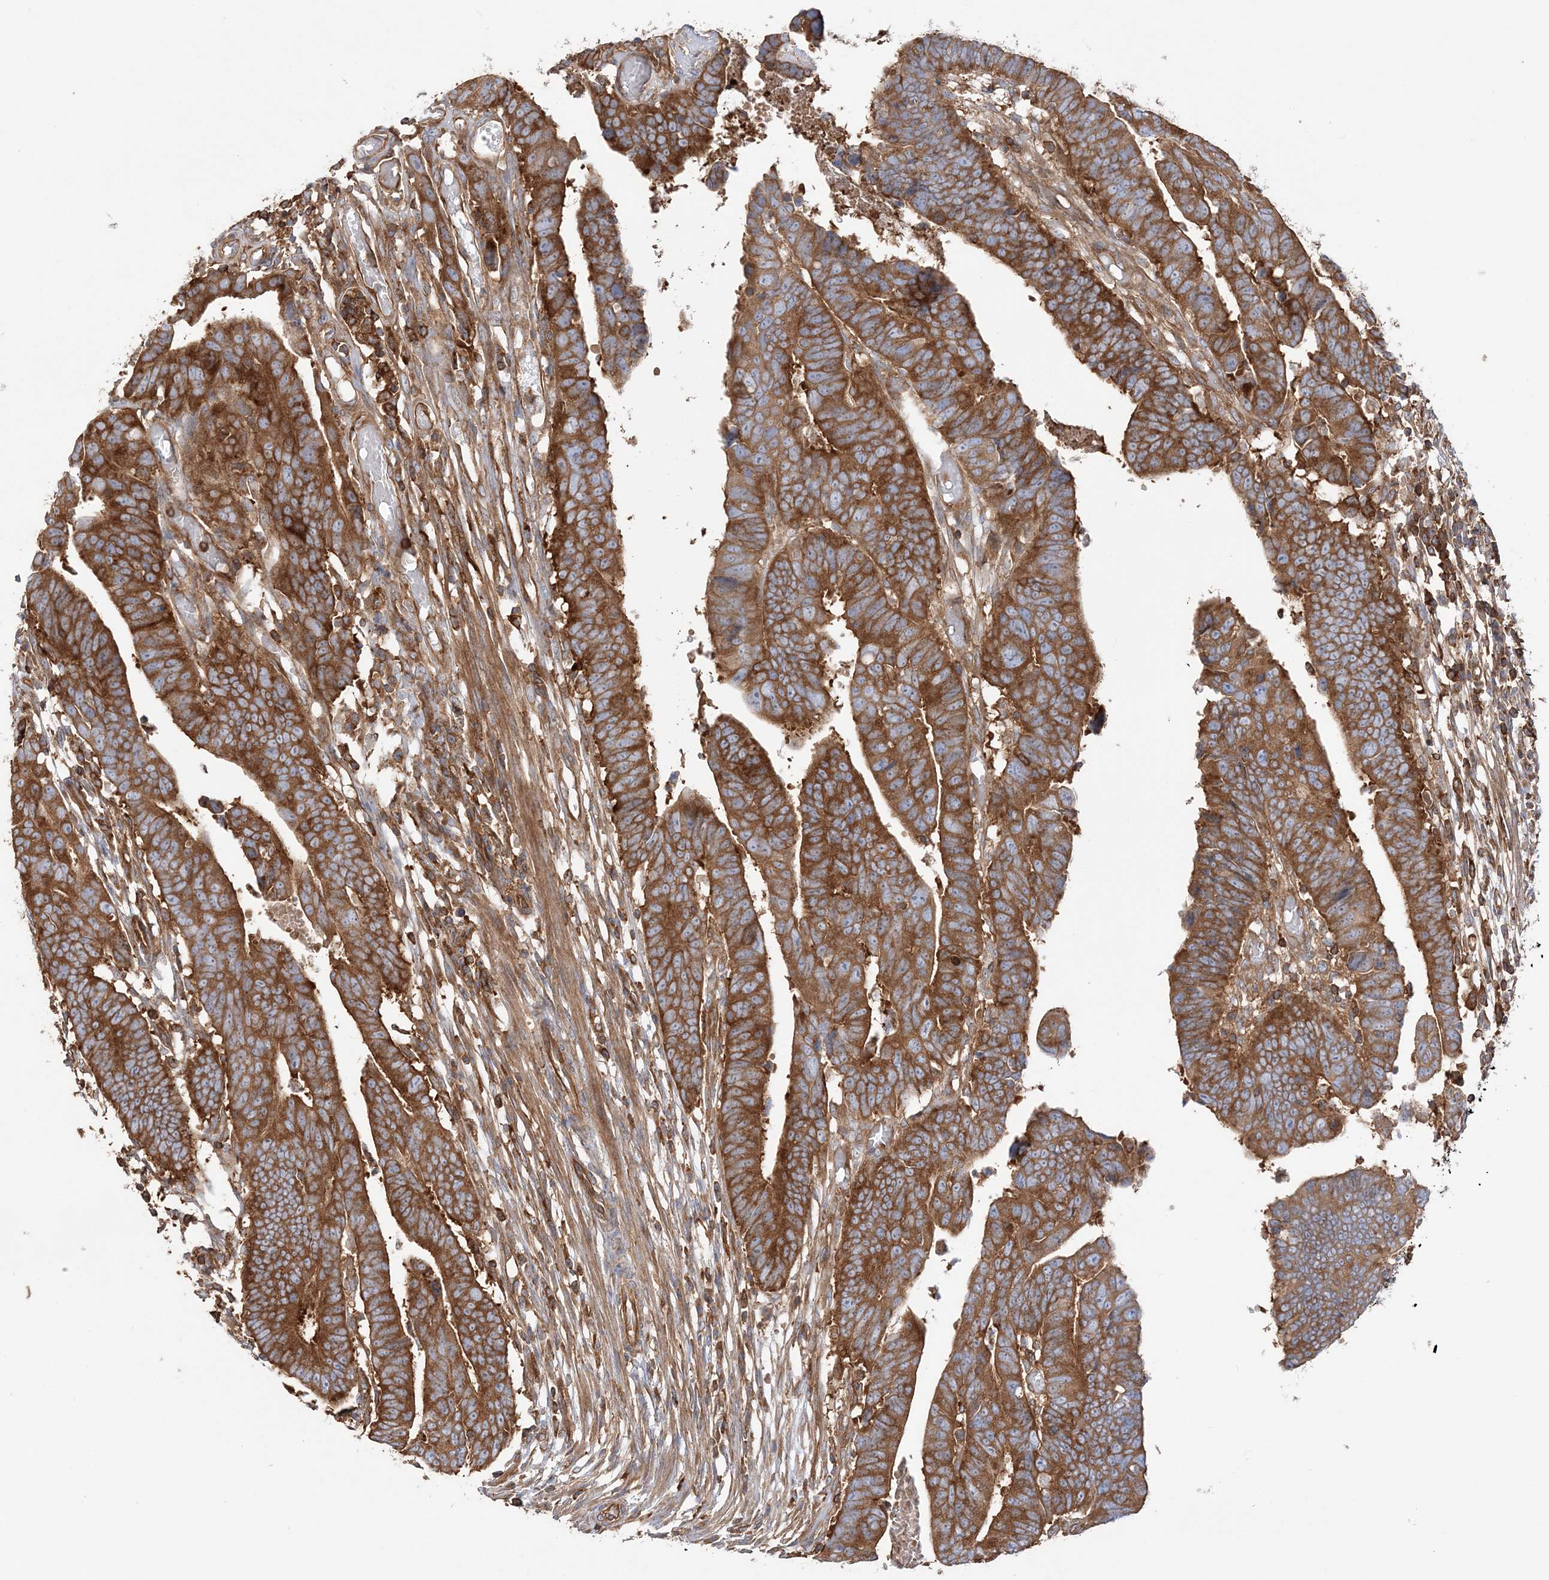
{"staining": {"intensity": "strong", "quantity": ">75%", "location": "cytoplasmic/membranous"}, "tissue": "colorectal cancer", "cell_type": "Tumor cells", "image_type": "cancer", "snomed": [{"axis": "morphology", "description": "Adenocarcinoma, NOS"}, {"axis": "topography", "description": "Rectum"}], "caption": "This histopathology image reveals immunohistochemistry (IHC) staining of human adenocarcinoma (colorectal), with high strong cytoplasmic/membranous staining in approximately >75% of tumor cells.", "gene": "TBC1D5", "patient": {"sex": "female", "age": 65}}